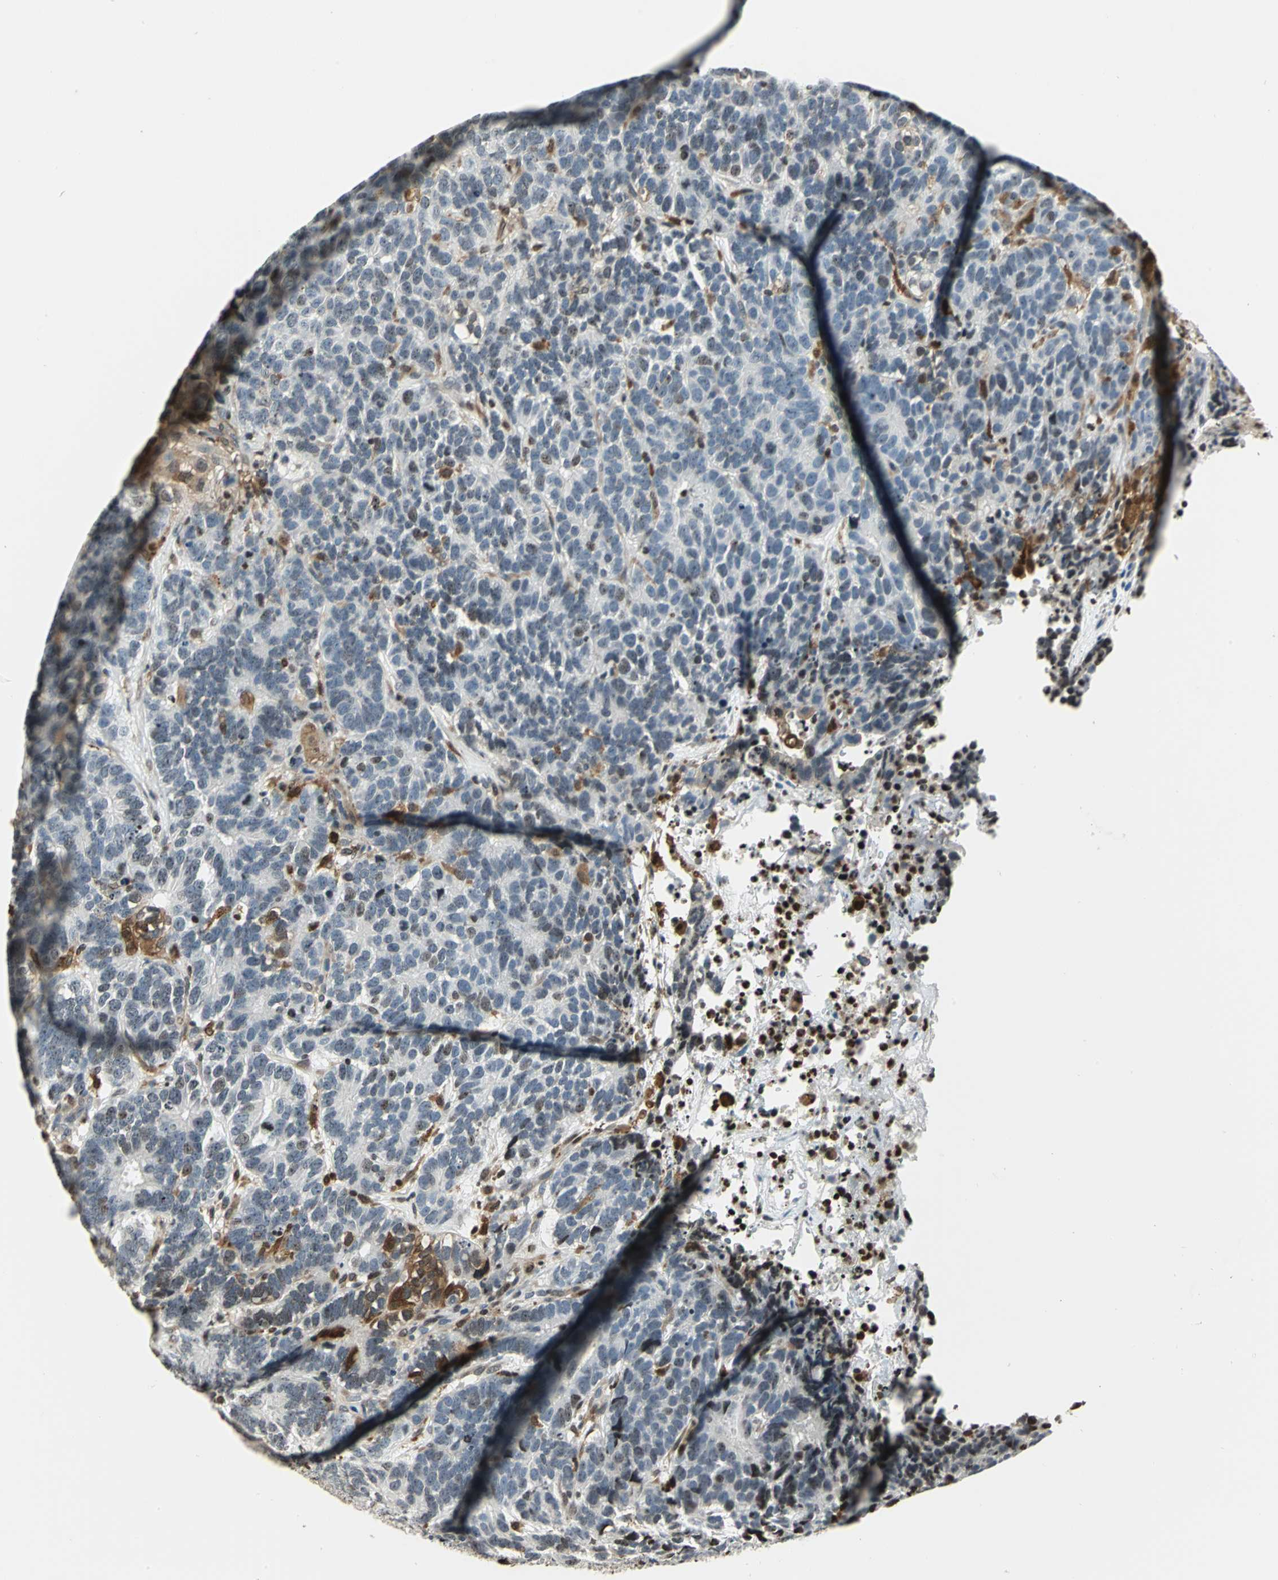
{"staining": {"intensity": "negative", "quantity": "none", "location": "none"}, "tissue": "testis cancer", "cell_type": "Tumor cells", "image_type": "cancer", "snomed": [{"axis": "morphology", "description": "Carcinoma, Embryonal, NOS"}, {"axis": "topography", "description": "Testis"}], "caption": "Protein analysis of testis cancer reveals no significant expression in tumor cells.", "gene": "LGALS3", "patient": {"sex": "male", "age": 26}}